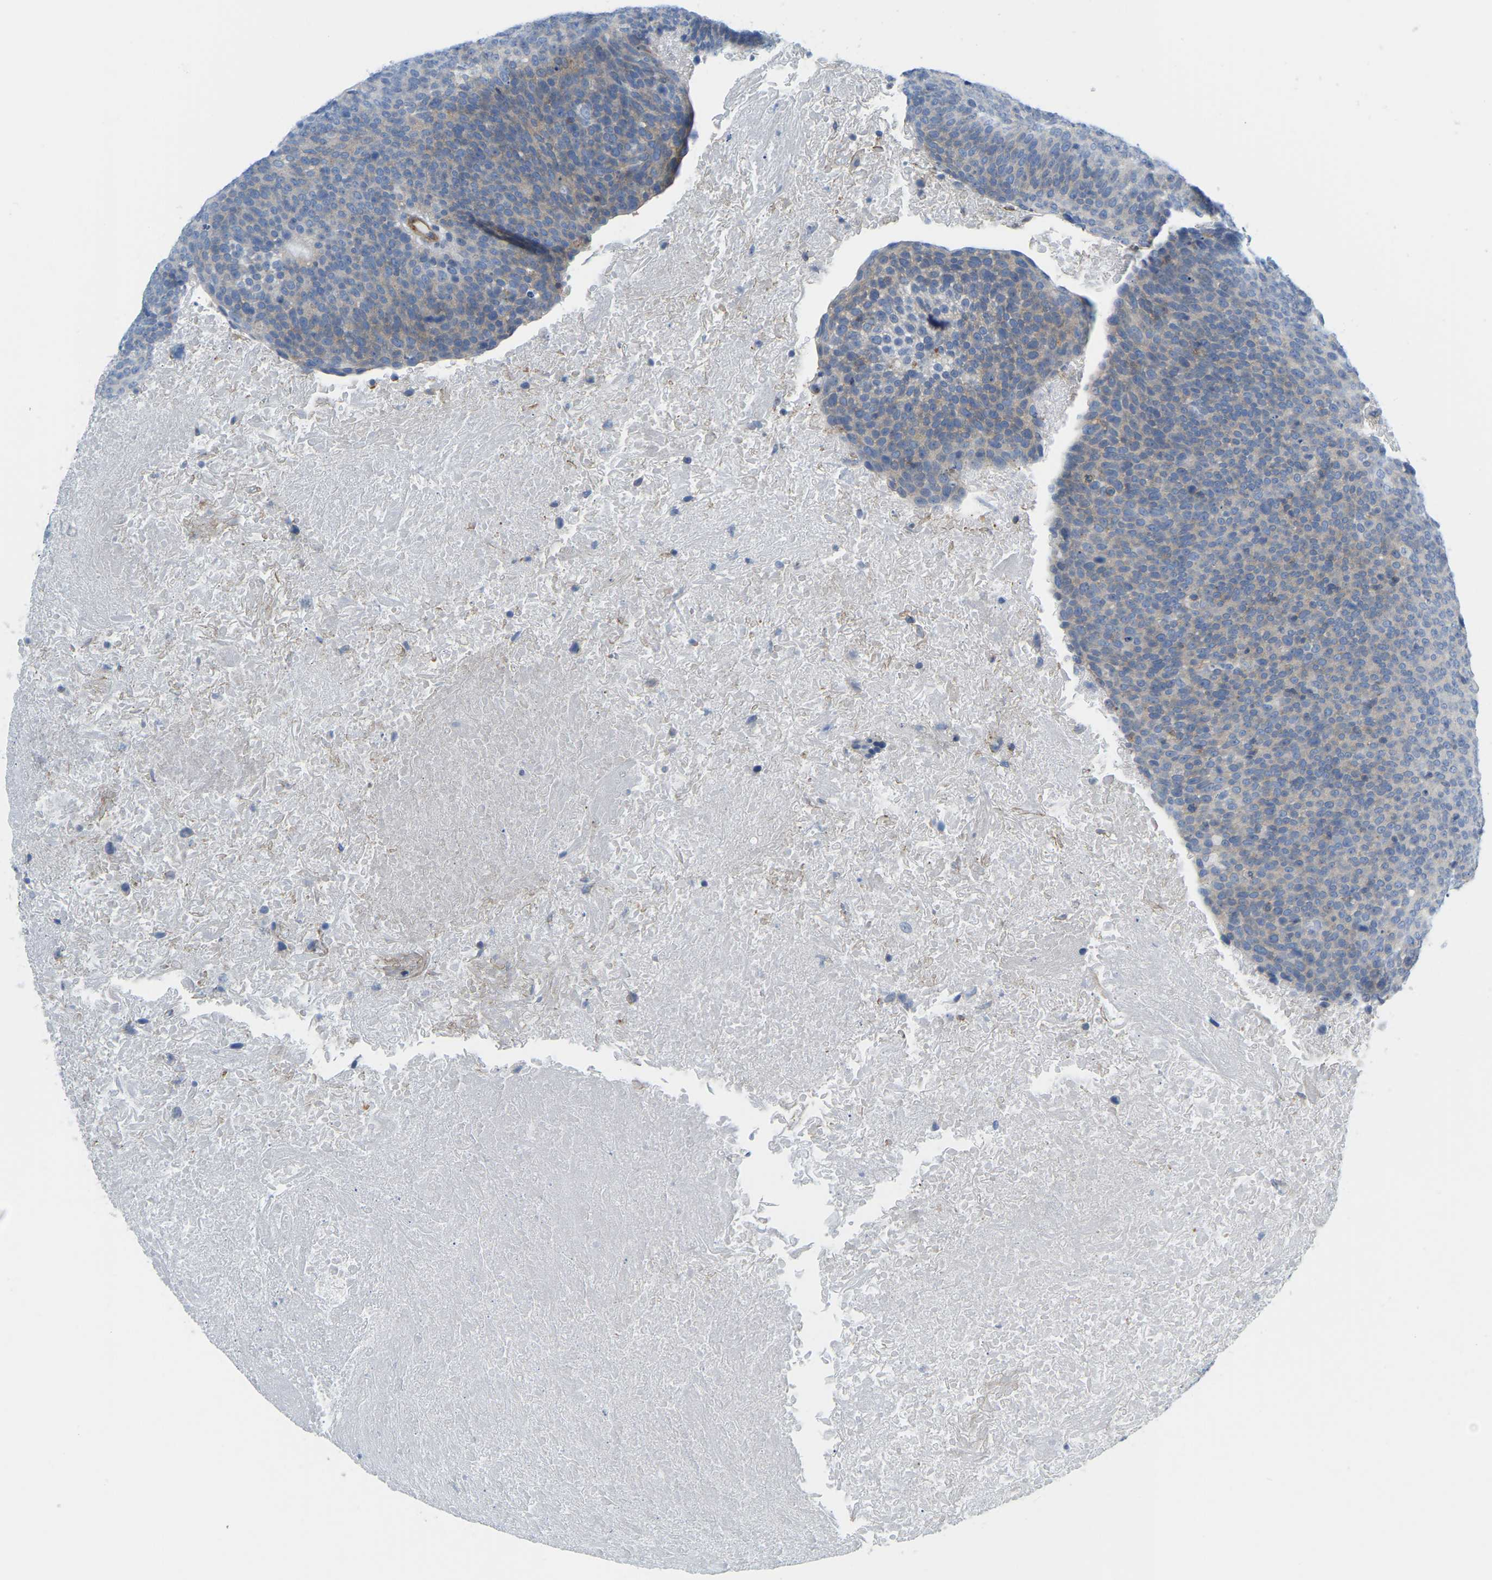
{"staining": {"intensity": "weak", "quantity": "<25%", "location": "cytoplasmic/membranous"}, "tissue": "head and neck cancer", "cell_type": "Tumor cells", "image_type": "cancer", "snomed": [{"axis": "morphology", "description": "Squamous cell carcinoma, NOS"}, {"axis": "morphology", "description": "Squamous cell carcinoma, metastatic, NOS"}, {"axis": "topography", "description": "Lymph node"}, {"axis": "topography", "description": "Head-Neck"}], "caption": "Squamous cell carcinoma (head and neck) was stained to show a protein in brown. There is no significant positivity in tumor cells. (Brightfield microscopy of DAB immunohistochemistry (IHC) at high magnification).", "gene": "MYL3", "patient": {"sex": "male", "age": 62}}